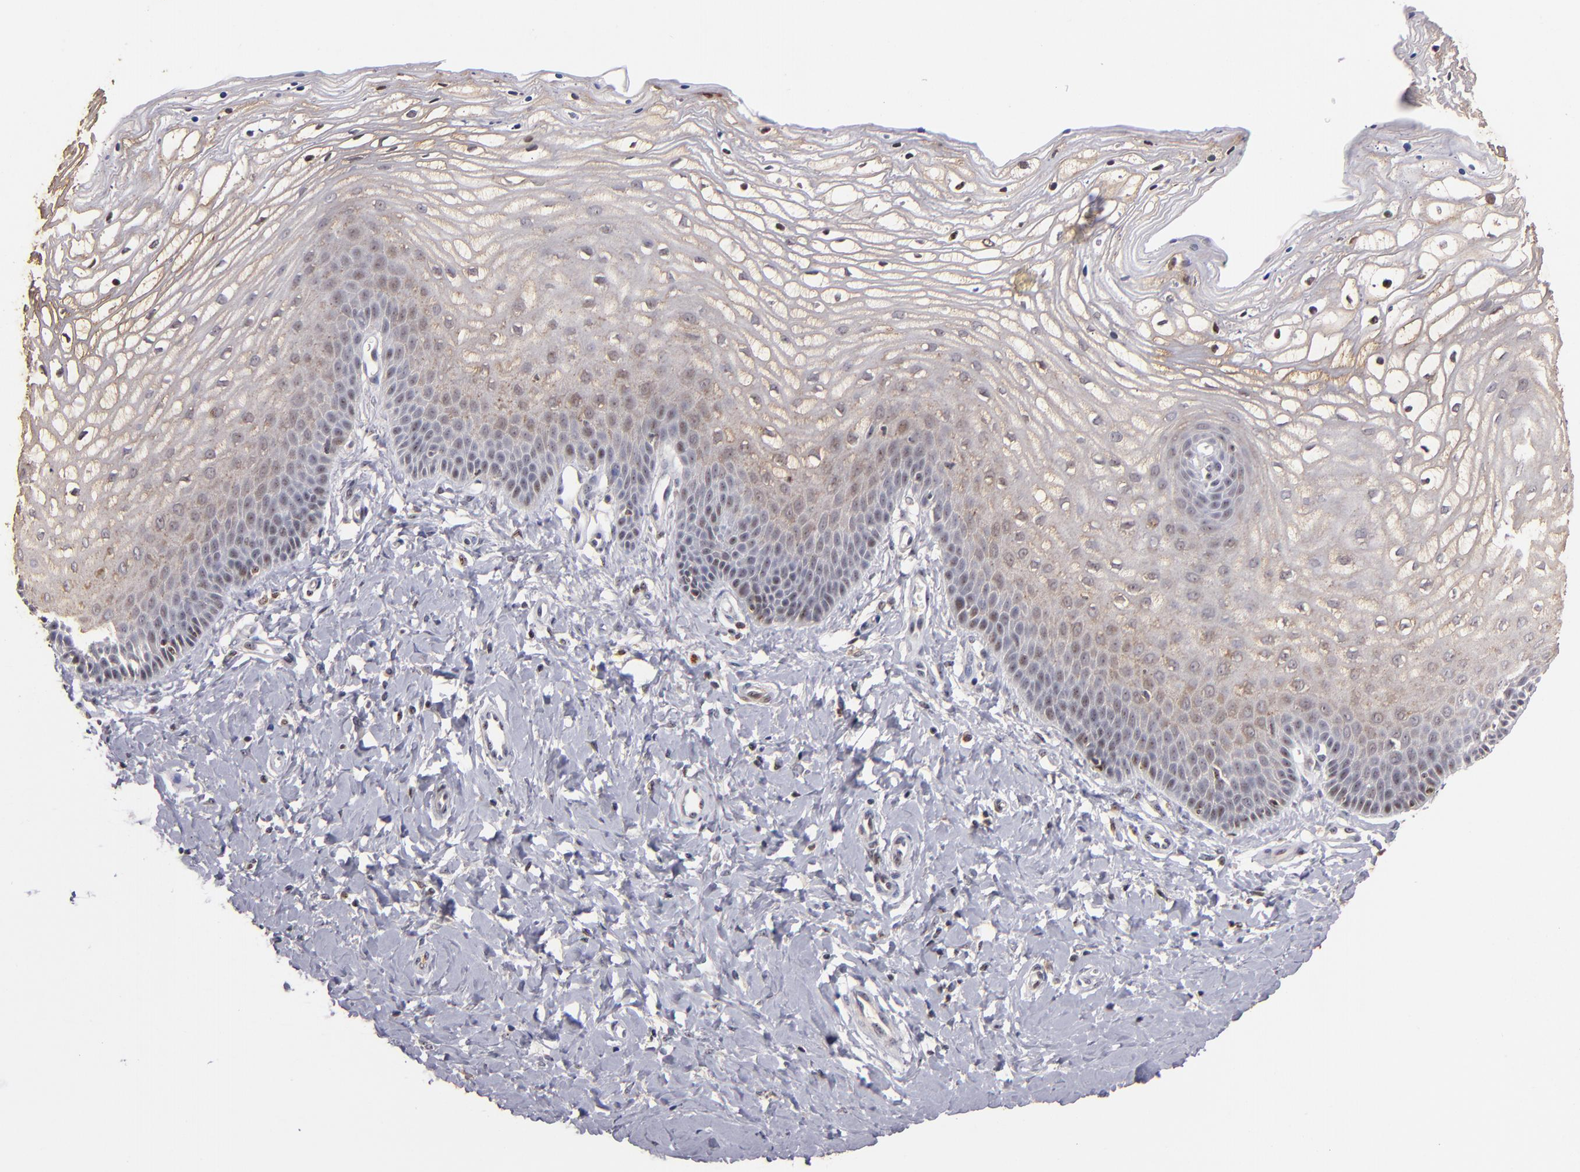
{"staining": {"intensity": "weak", "quantity": "25%-75%", "location": "cytoplasmic/membranous"}, "tissue": "vagina", "cell_type": "Squamous epithelial cells", "image_type": "normal", "snomed": [{"axis": "morphology", "description": "Normal tissue, NOS"}, {"axis": "topography", "description": "Vagina"}], "caption": "Squamous epithelial cells reveal weak cytoplasmic/membranous staining in approximately 25%-75% of cells in normal vagina. The staining was performed using DAB (3,3'-diaminobenzidine), with brown indicating positive protein expression. Nuclei are stained blue with hematoxylin.", "gene": "PCNX4", "patient": {"sex": "female", "age": 68}}